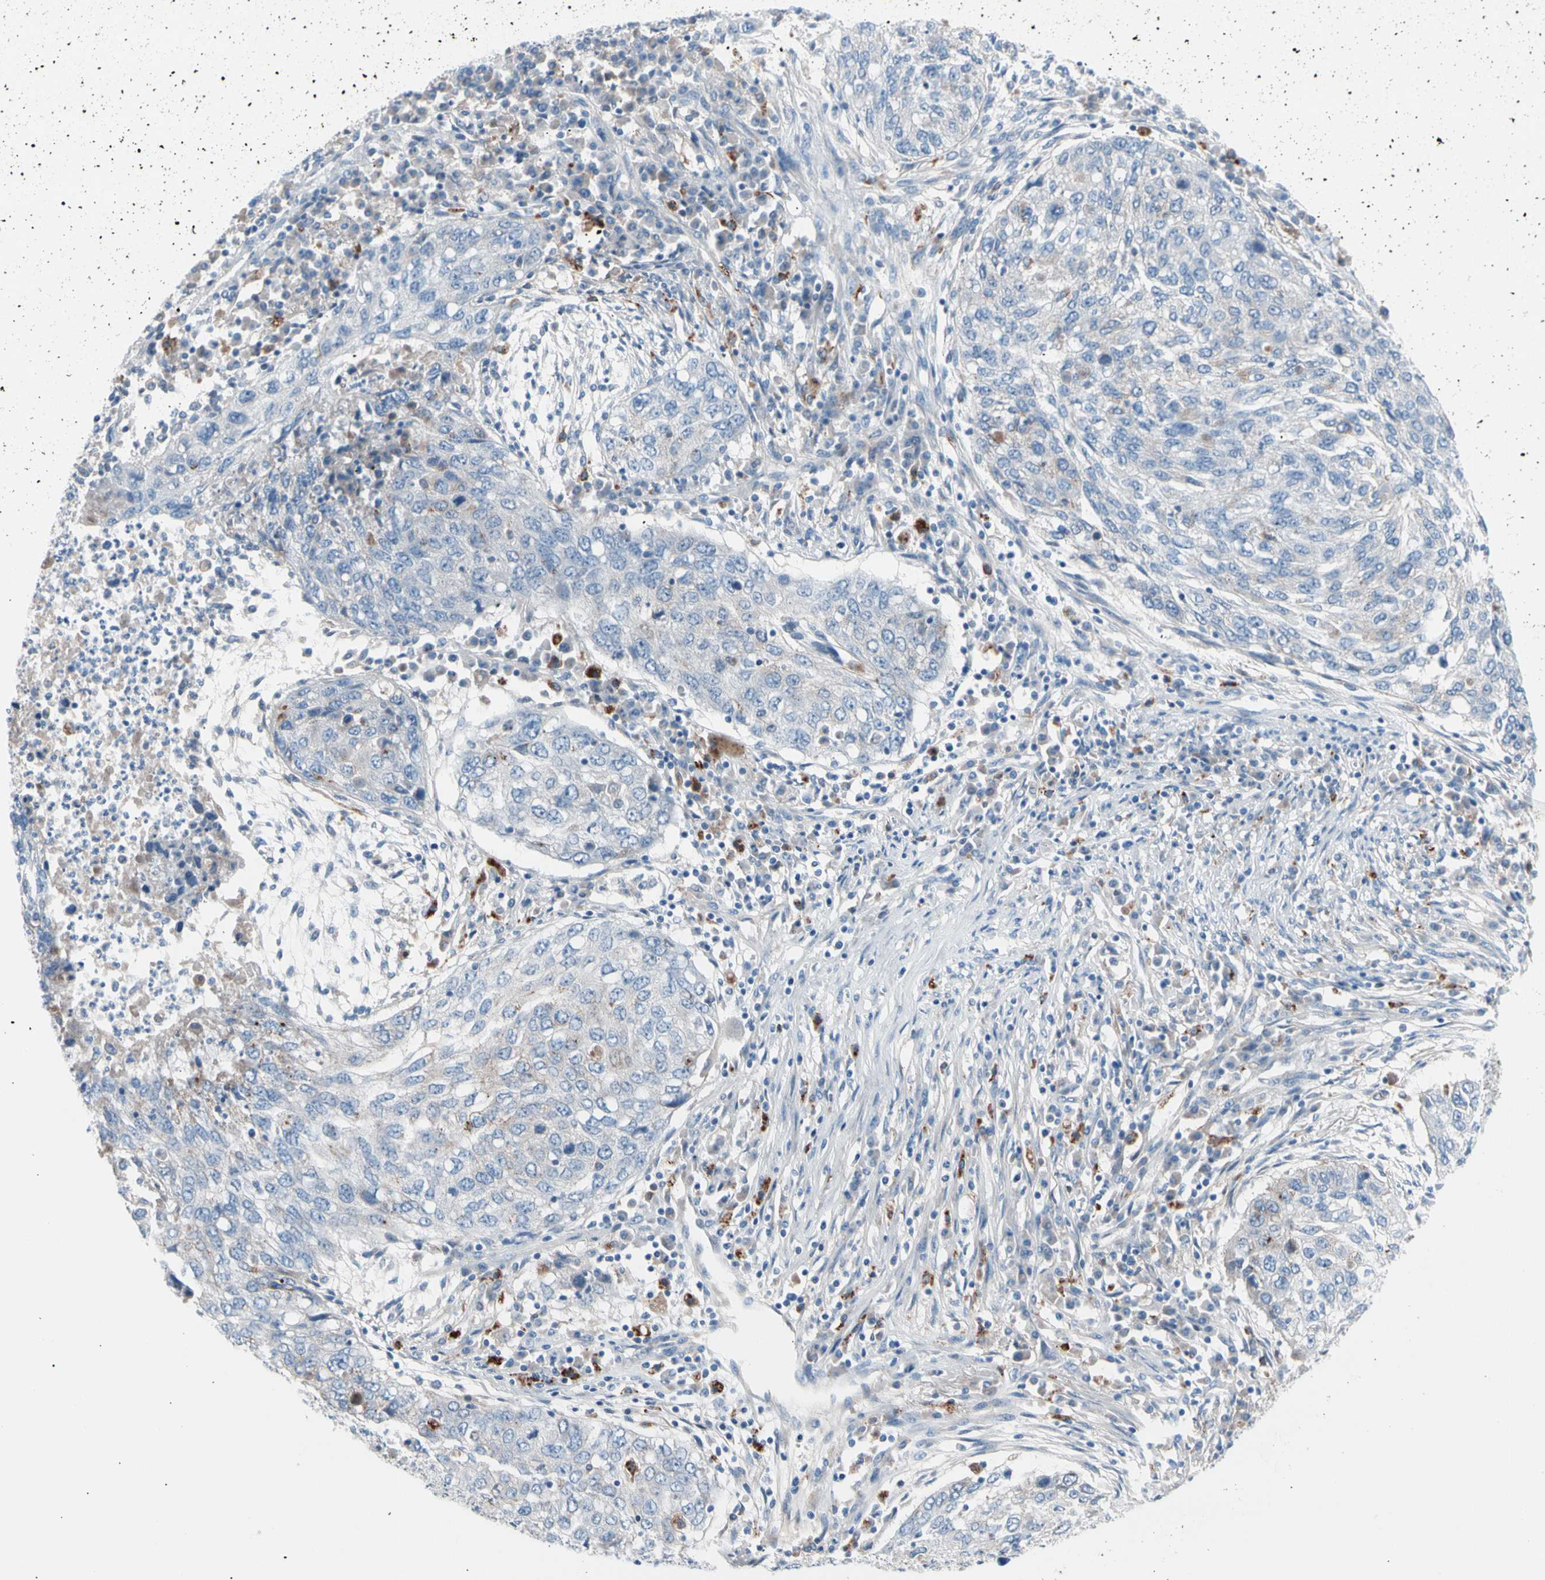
{"staining": {"intensity": "negative", "quantity": "none", "location": "none"}, "tissue": "lung cancer", "cell_type": "Tumor cells", "image_type": "cancer", "snomed": [{"axis": "morphology", "description": "Squamous cell carcinoma, NOS"}, {"axis": "topography", "description": "Lung"}], "caption": "Tumor cells are negative for protein expression in human lung cancer. (DAB immunohistochemistry with hematoxylin counter stain).", "gene": "CASQ1", "patient": {"sex": "female", "age": 63}}